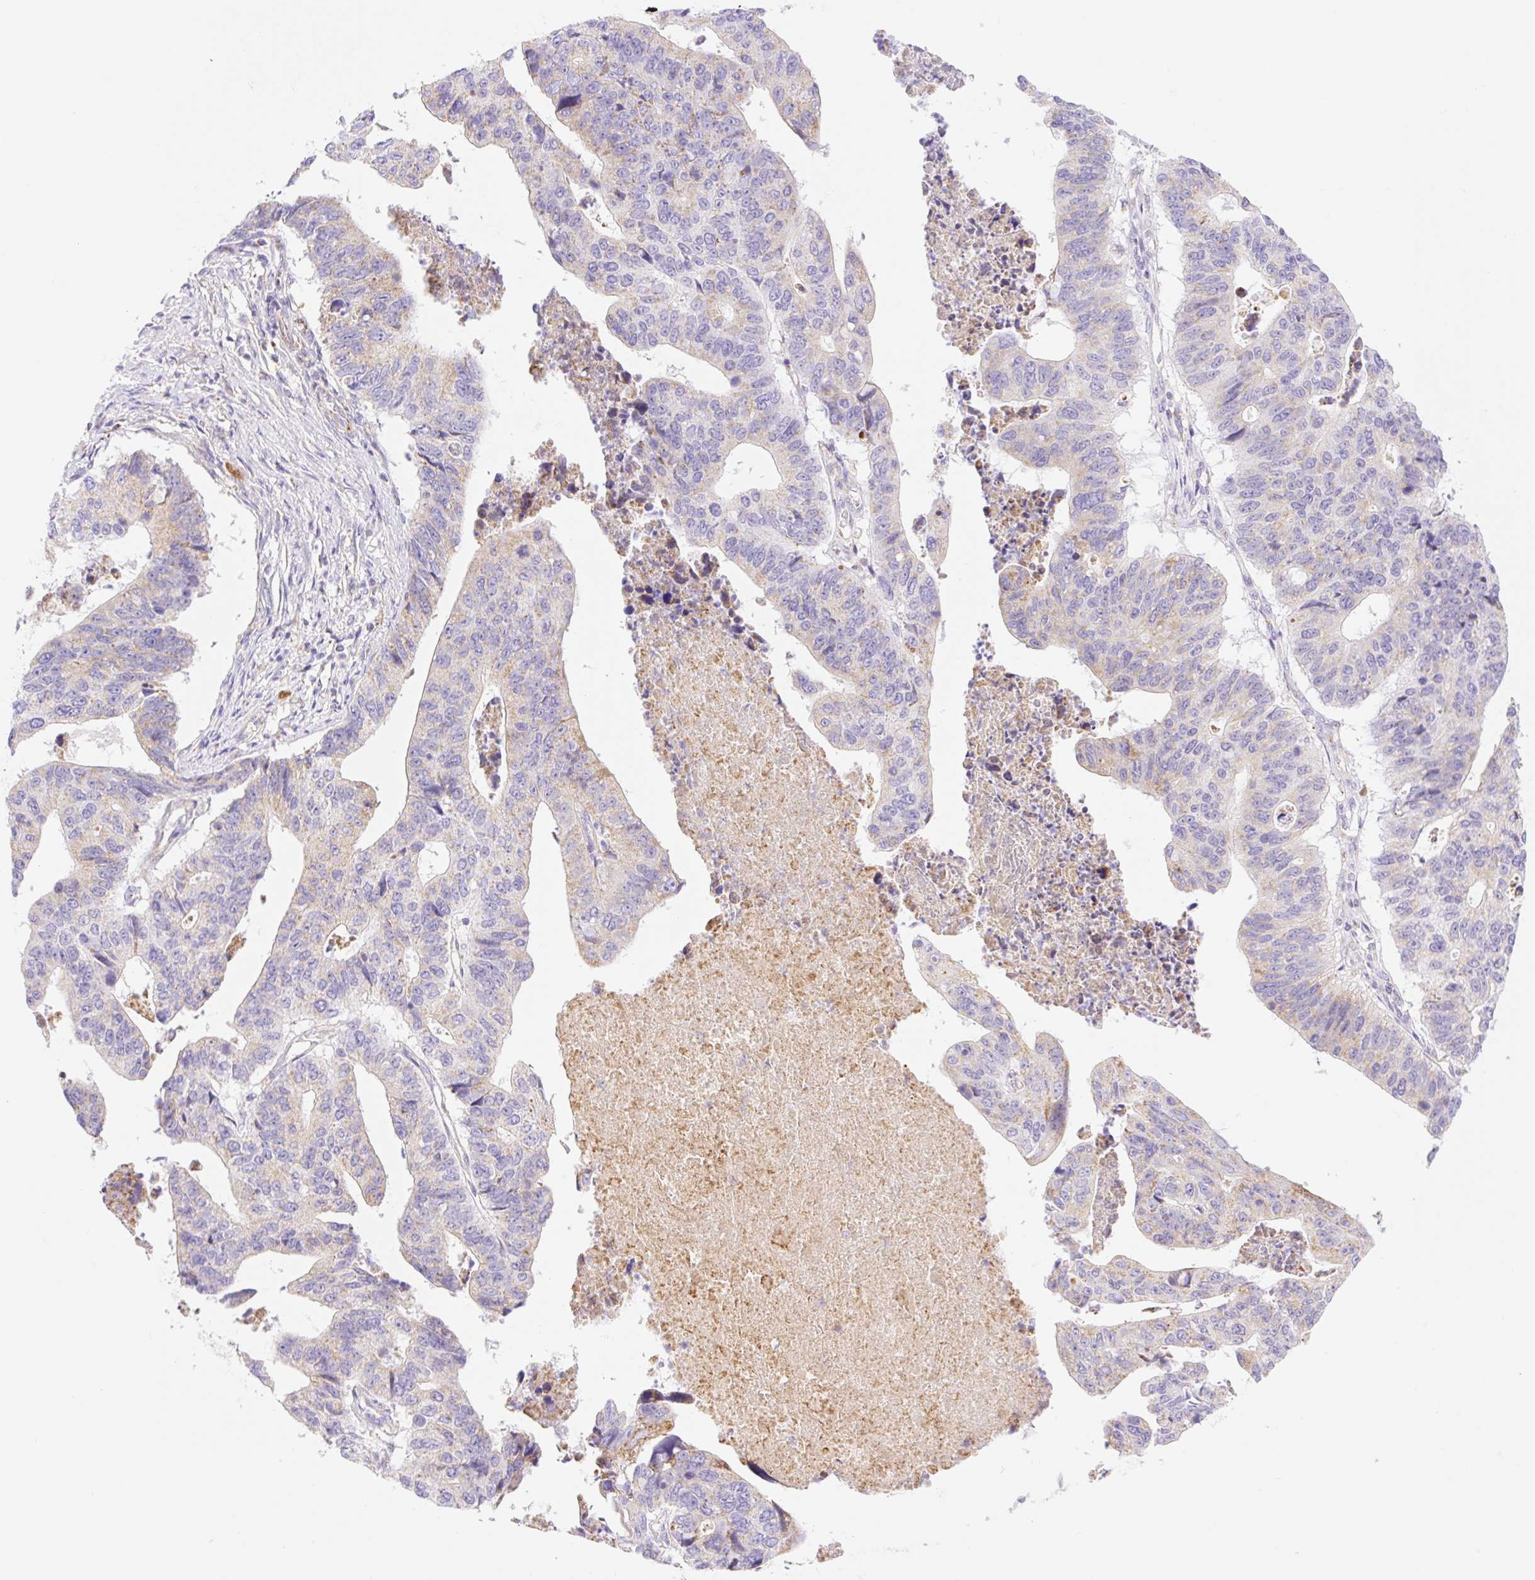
{"staining": {"intensity": "weak", "quantity": "25%-75%", "location": "cytoplasmic/membranous"}, "tissue": "stomach cancer", "cell_type": "Tumor cells", "image_type": "cancer", "snomed": [{"axis": "morphology", "description": "Adenocarcinoma, NOS"}, {"axis": "topography", "description": "Stomach"}], "caption": "Immunohistochemistry (IHC) (DAB (3,3'-diaminobenzidine)) staining of human stomach cancer (adenocarcinoma) displays weak cytoplasmic/membranous protein positivity in about 25%-75% of tumor cells.", "gene": "ETNK2", "patient": {"sex": "male", "age": 59}}